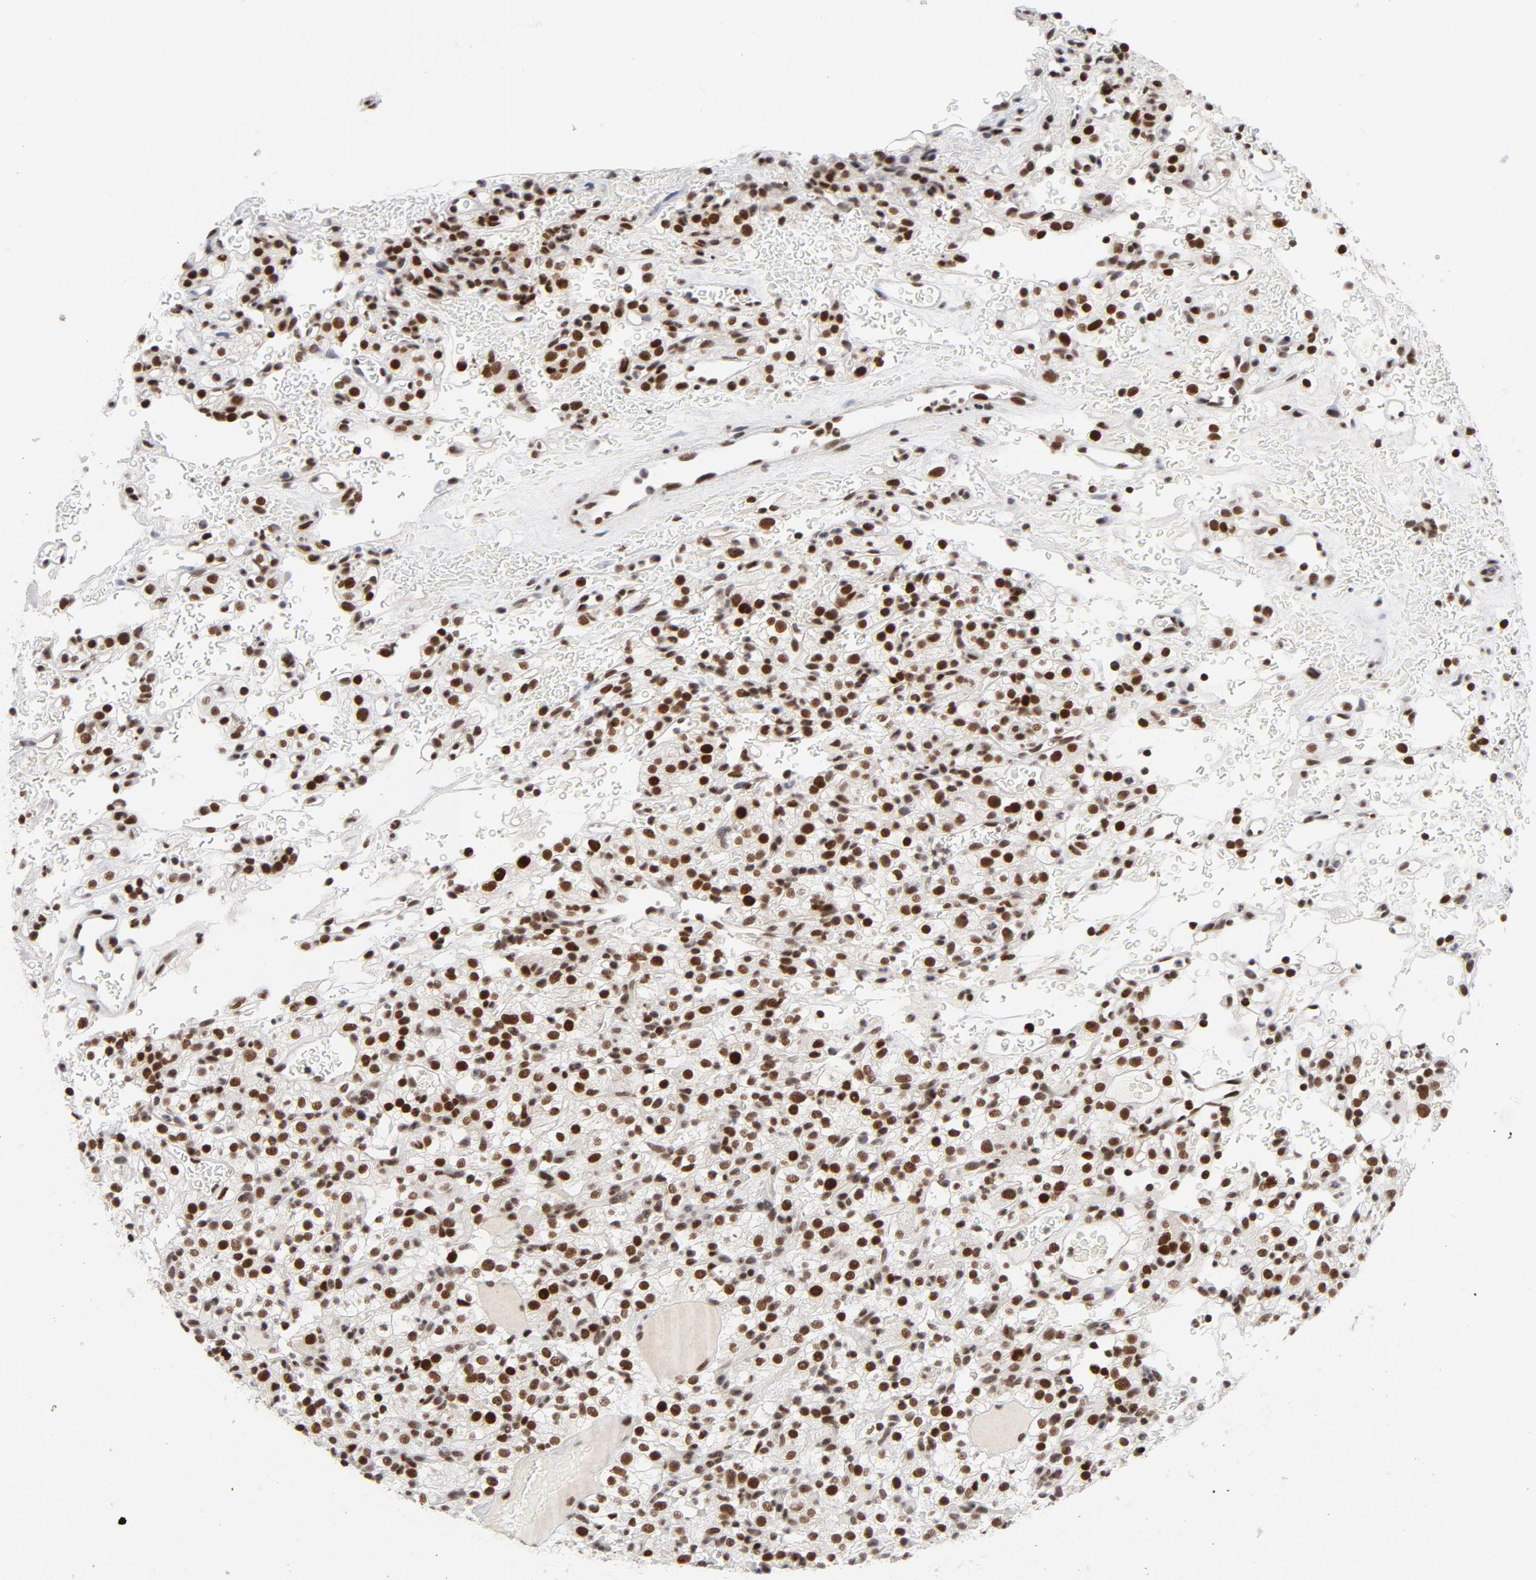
{"staining": {"intensity": "moderate", "quantity": ">75%", "location": "nuclear"}, "tissue": "renal cancer", "cell_type": "Tumor cells", "image_type": "cancer", "snomed": [{"axis": "morphology", "description": "Normal tissue, NOS"}, {"axis": "morphology", "description": "Adenocarcinoma, NOS"}, {"axis": "topography", "description": "Kidney"}], "caption": "Renal adenocarcinoma tissue displays moderate nuclear expression in about >75% of tumor cells, visualized by immunohistochemistry.", "gene": "RFC4", "patient": {"sex": "female", "age": 72}}